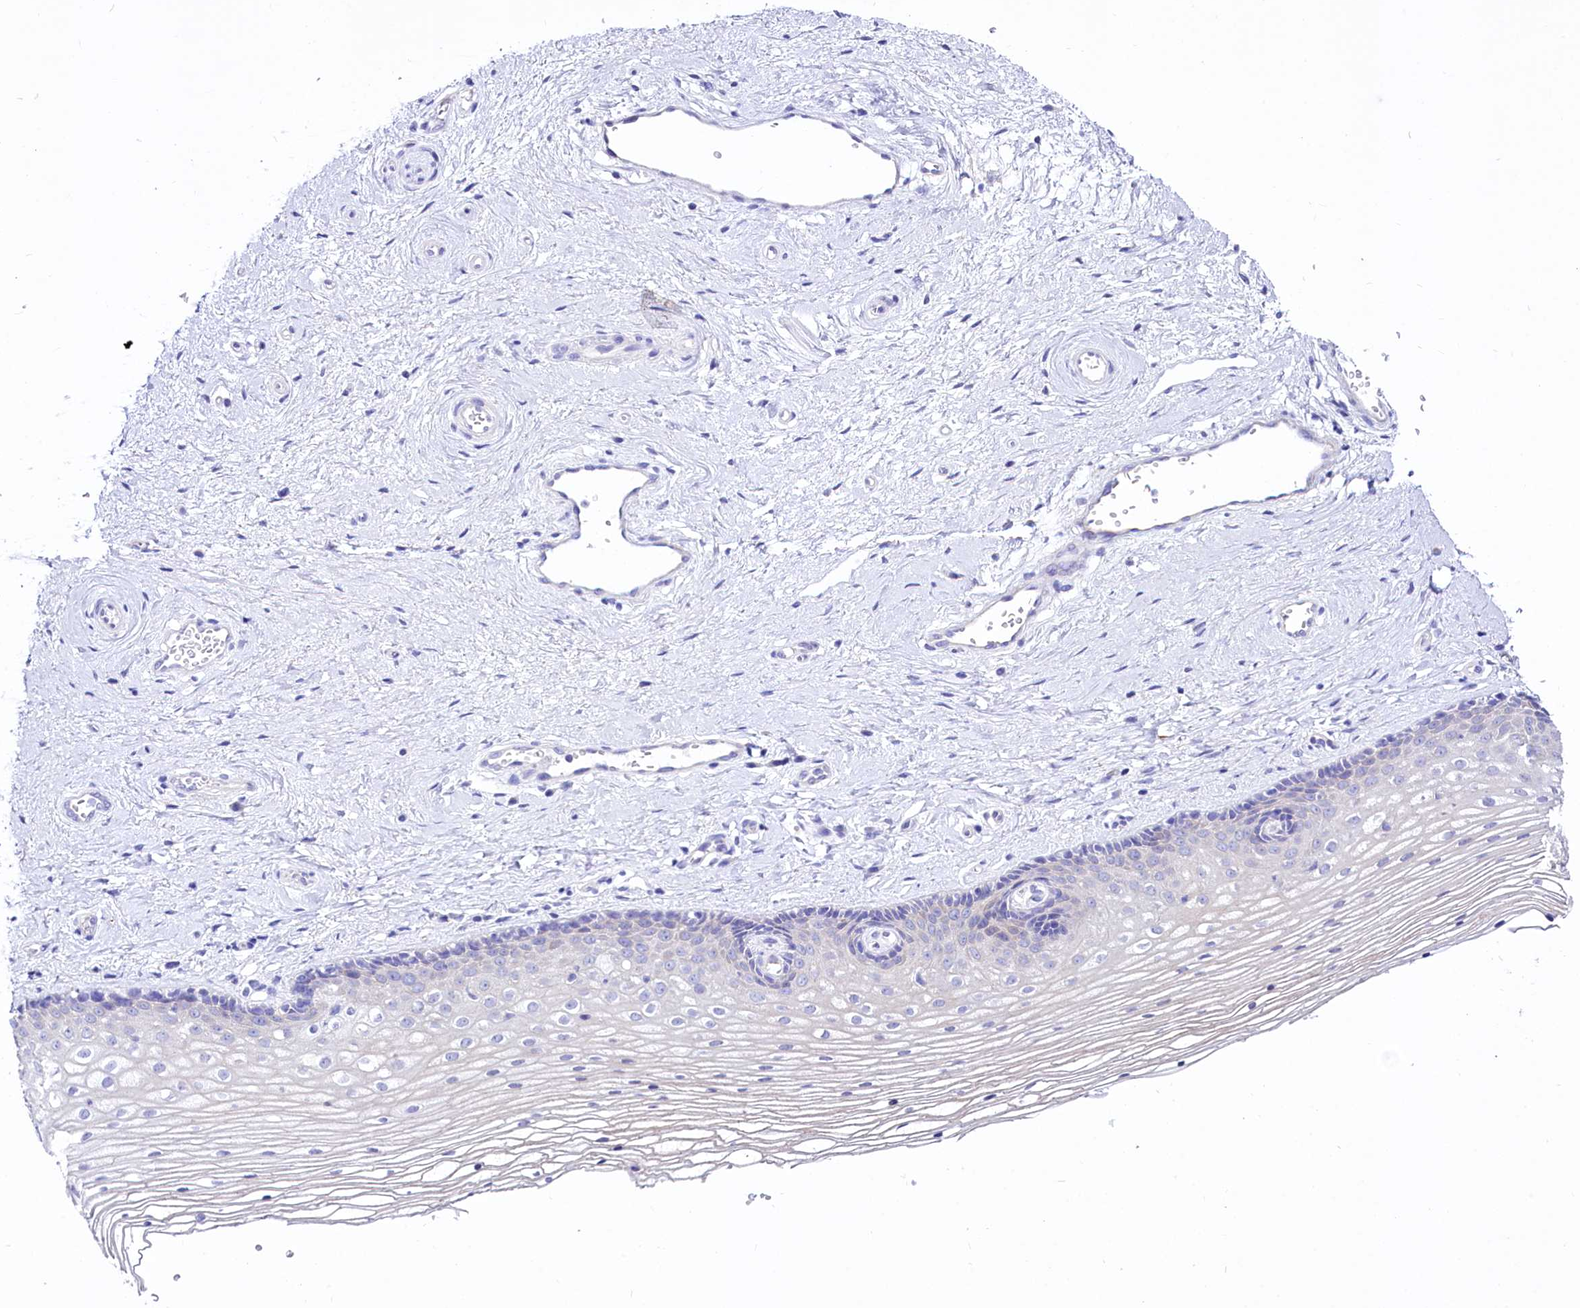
{"staining": {"intensity": "negative", "quantity": "none", "location": "none"}, "tissue": "vagina", "cell_type": "Squamous epithelial cells", "image_type": "normal", "snomed": [{"axis": "morphology", "description": "Normal tissue, NOS"}, {"axis": "topography", "description": "Vagina"}], "caption": "This micrograph is of unremarkable vagina stained with immunohistochemistry (IHC) to label a protein in brown with the nuclei are counter-stained blue. There is no positivity in squamous epithelial cells. (Brightfield microscopy of DAB (3,3'-diaminobenzidine) immunohistochemistry at high magnification).", "gene": "ABHD5", "patient": {"sex": "female", "age": 46}}